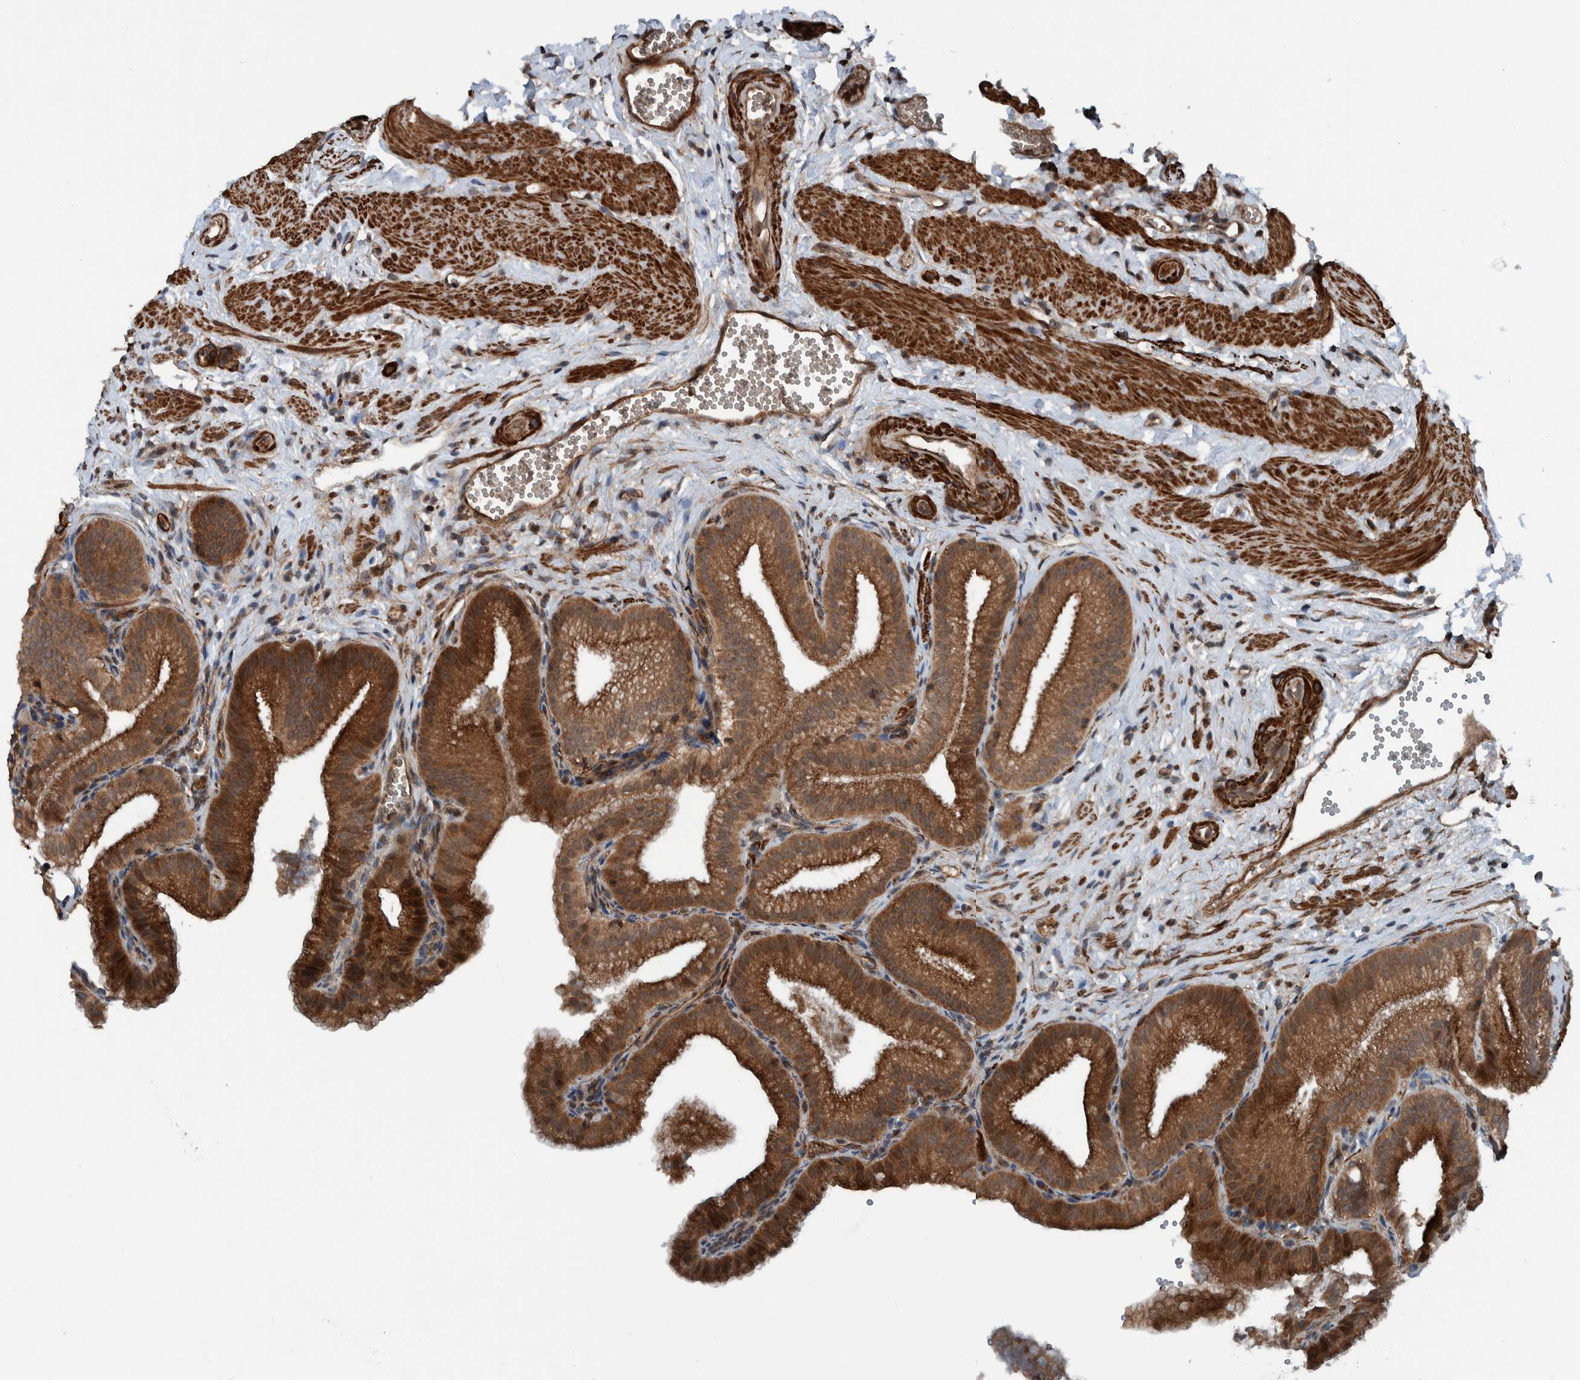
{"staining": {"intensity": "strong", "quantity": ">75%", "location": "cytoplasmic/membranous"}, "tissue": "gallbladder", "cell_type": "Glandular cells", "image_type": "normal", "snomed": [{"axis": "morphology", "description": "Normal tissue, NOS"}, {"axis": "topography", "description": "Gallbladder"}], "caption": "A brown stain labels strong cytoplasmic/membranous staining of a protein in glandular cells of benign gallbladder. (DAB = brown stain, brightfield microscopy at high magnification).", "gene": "CUEDC1", "patient": {"sex": "male", "age": 38}}